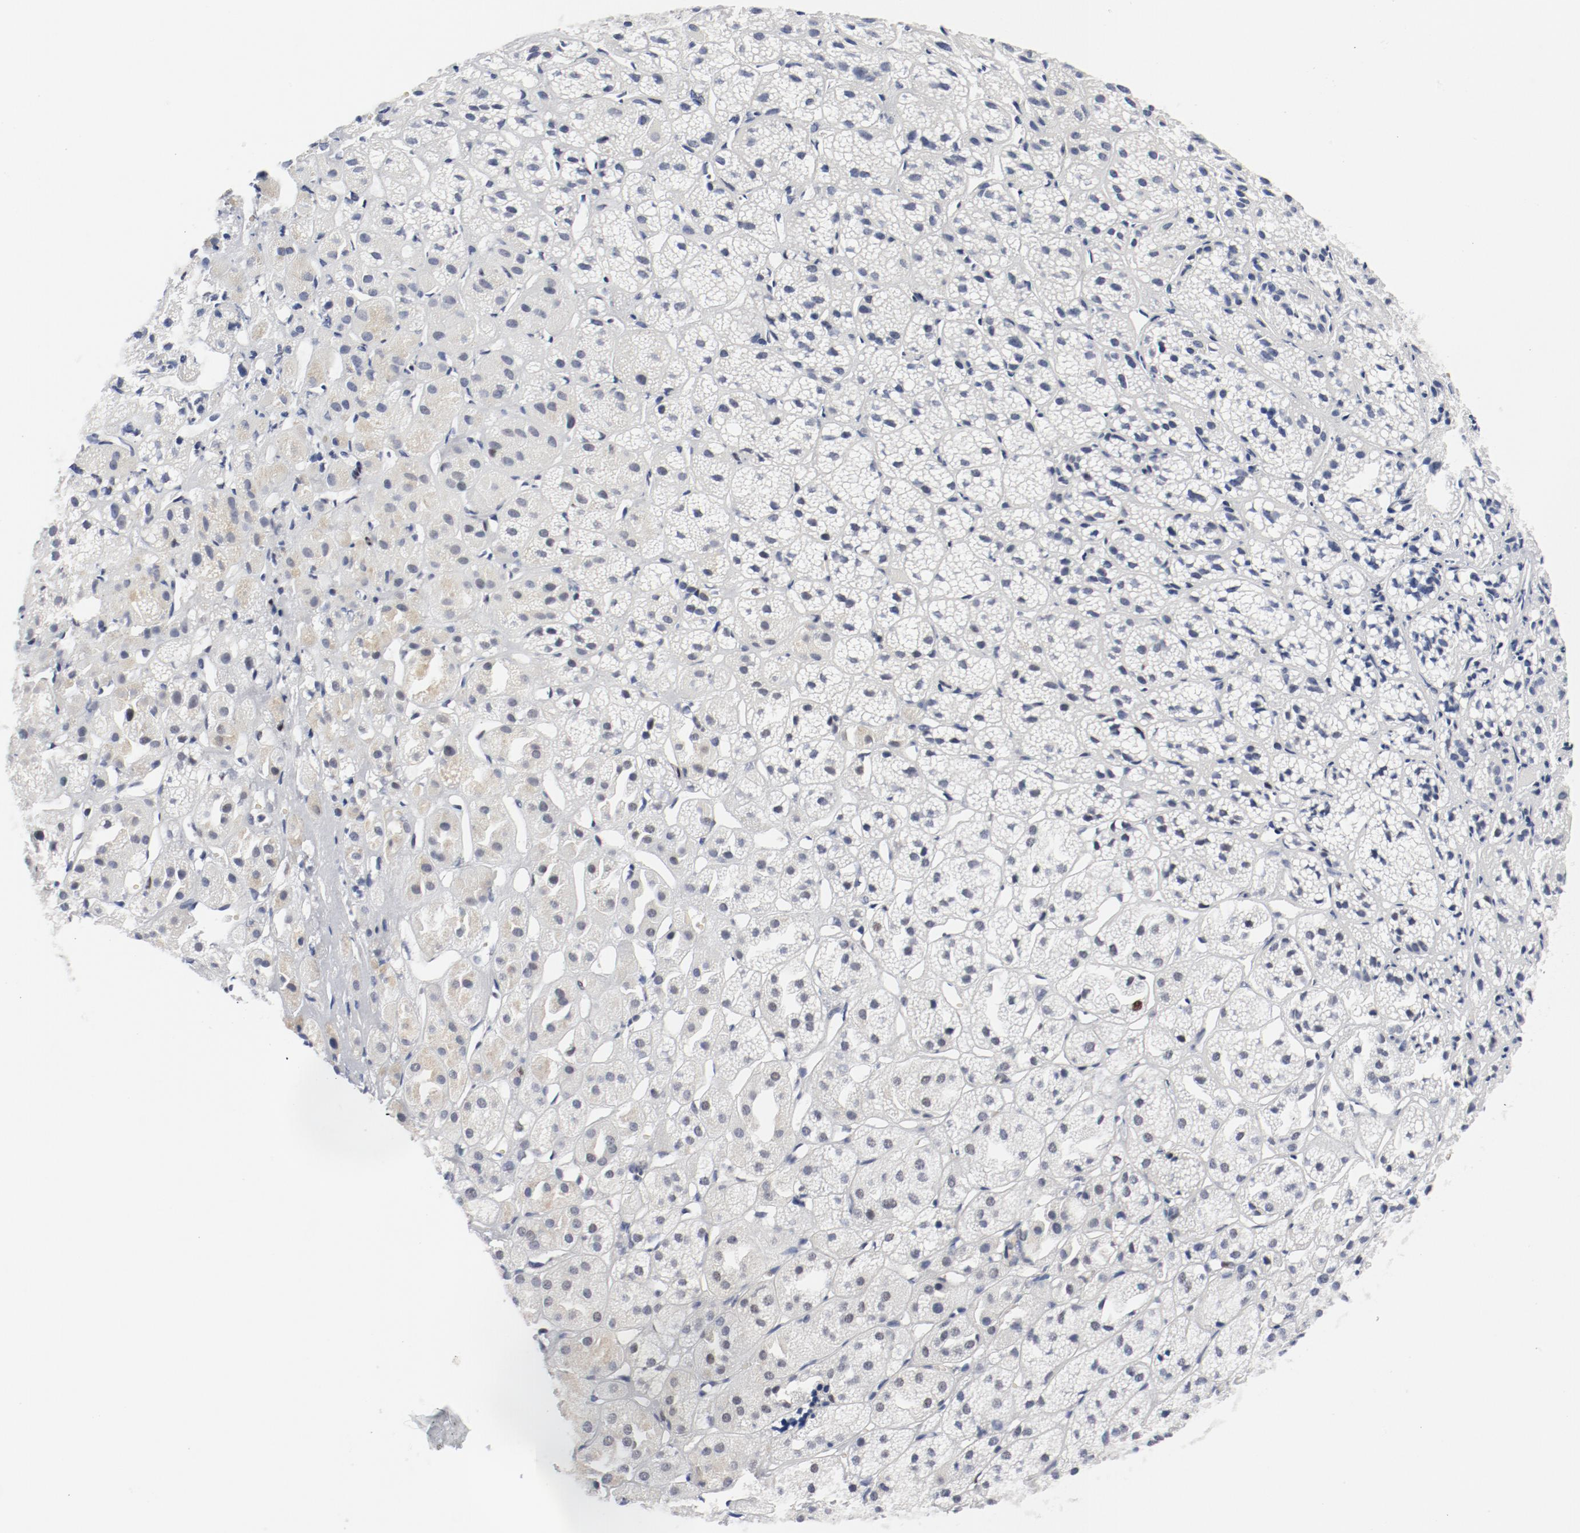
{"staining": {"intensity": "moderate", "quantity": "25%-75%", "location": "cytoplasmic/membranous,nuclear"}, "tissue": "adrenal gland", "cell_type": "Glandular cells", "image_type": "normal", "snomed": [{"axis": "morphology", "description": "Normal tissue, NOS"}, {"axis": "topography", "description": "Adrenal gland"}], "caption": "DAB immunohistochemical staining of benign adrenal gland reveals moderate cytoplasmic/membranous,nuclear protein positivity in about 25%-75% of glandular cells.", "gene": "POLD1", "patient": {"sex": "female", "age": 71}}